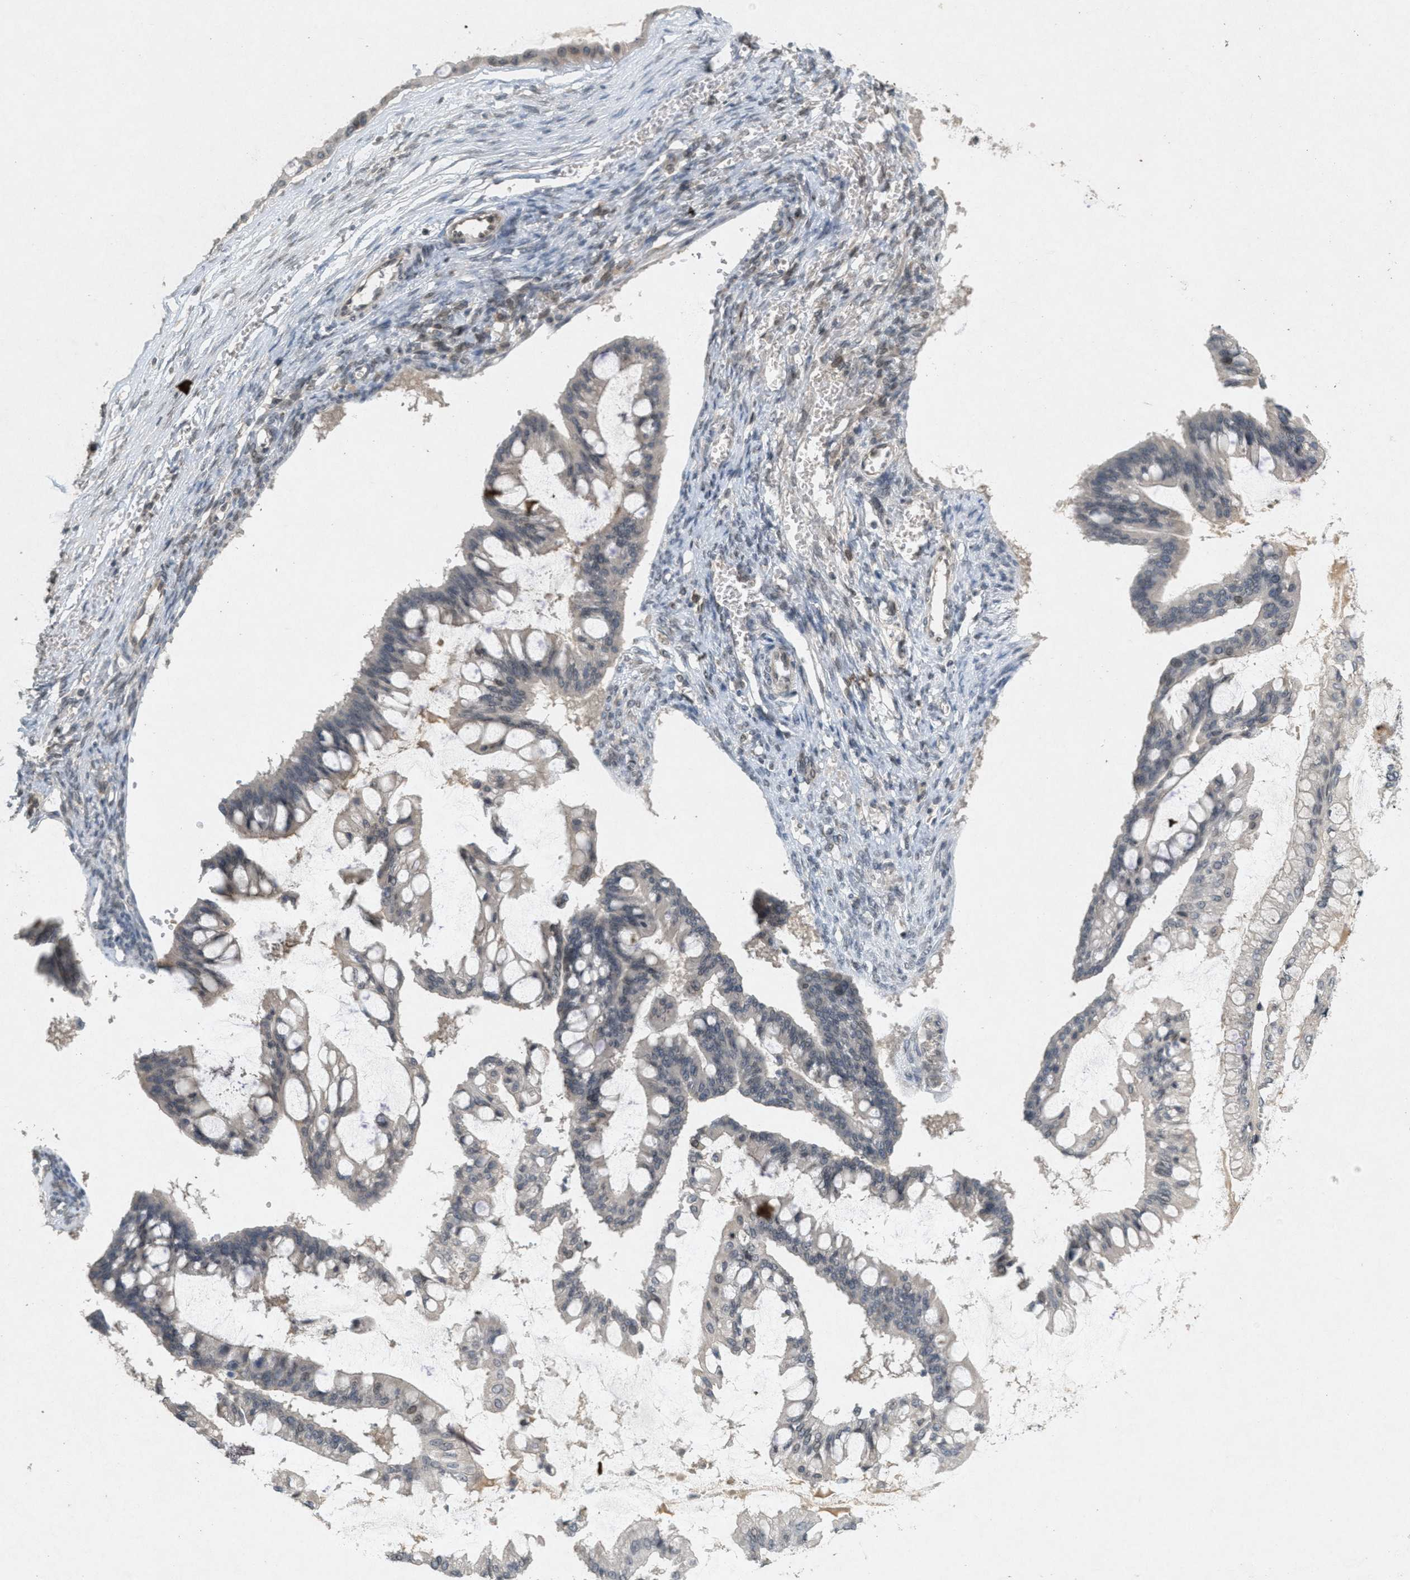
{"staining": {"intensity": "weak", "quantity": "<25%", "location": "nuclear"}, "tissue": "ovarian cancer", "cell_type": "Tumor cells", "image_type": "cancer", "snomed": [{"axis": "morphology", "description": "Cystadenocarcinoma, mucinous, NOS"}, {"axis": "topography", "description": "Ovary"}], "caption": "The photomicrograph exhibits no staining of tumor cells in ovarian mucinous cystadenocarcinoma.", "gene": "ABHD6", "patient": {"sex": "female", "age": 73}}